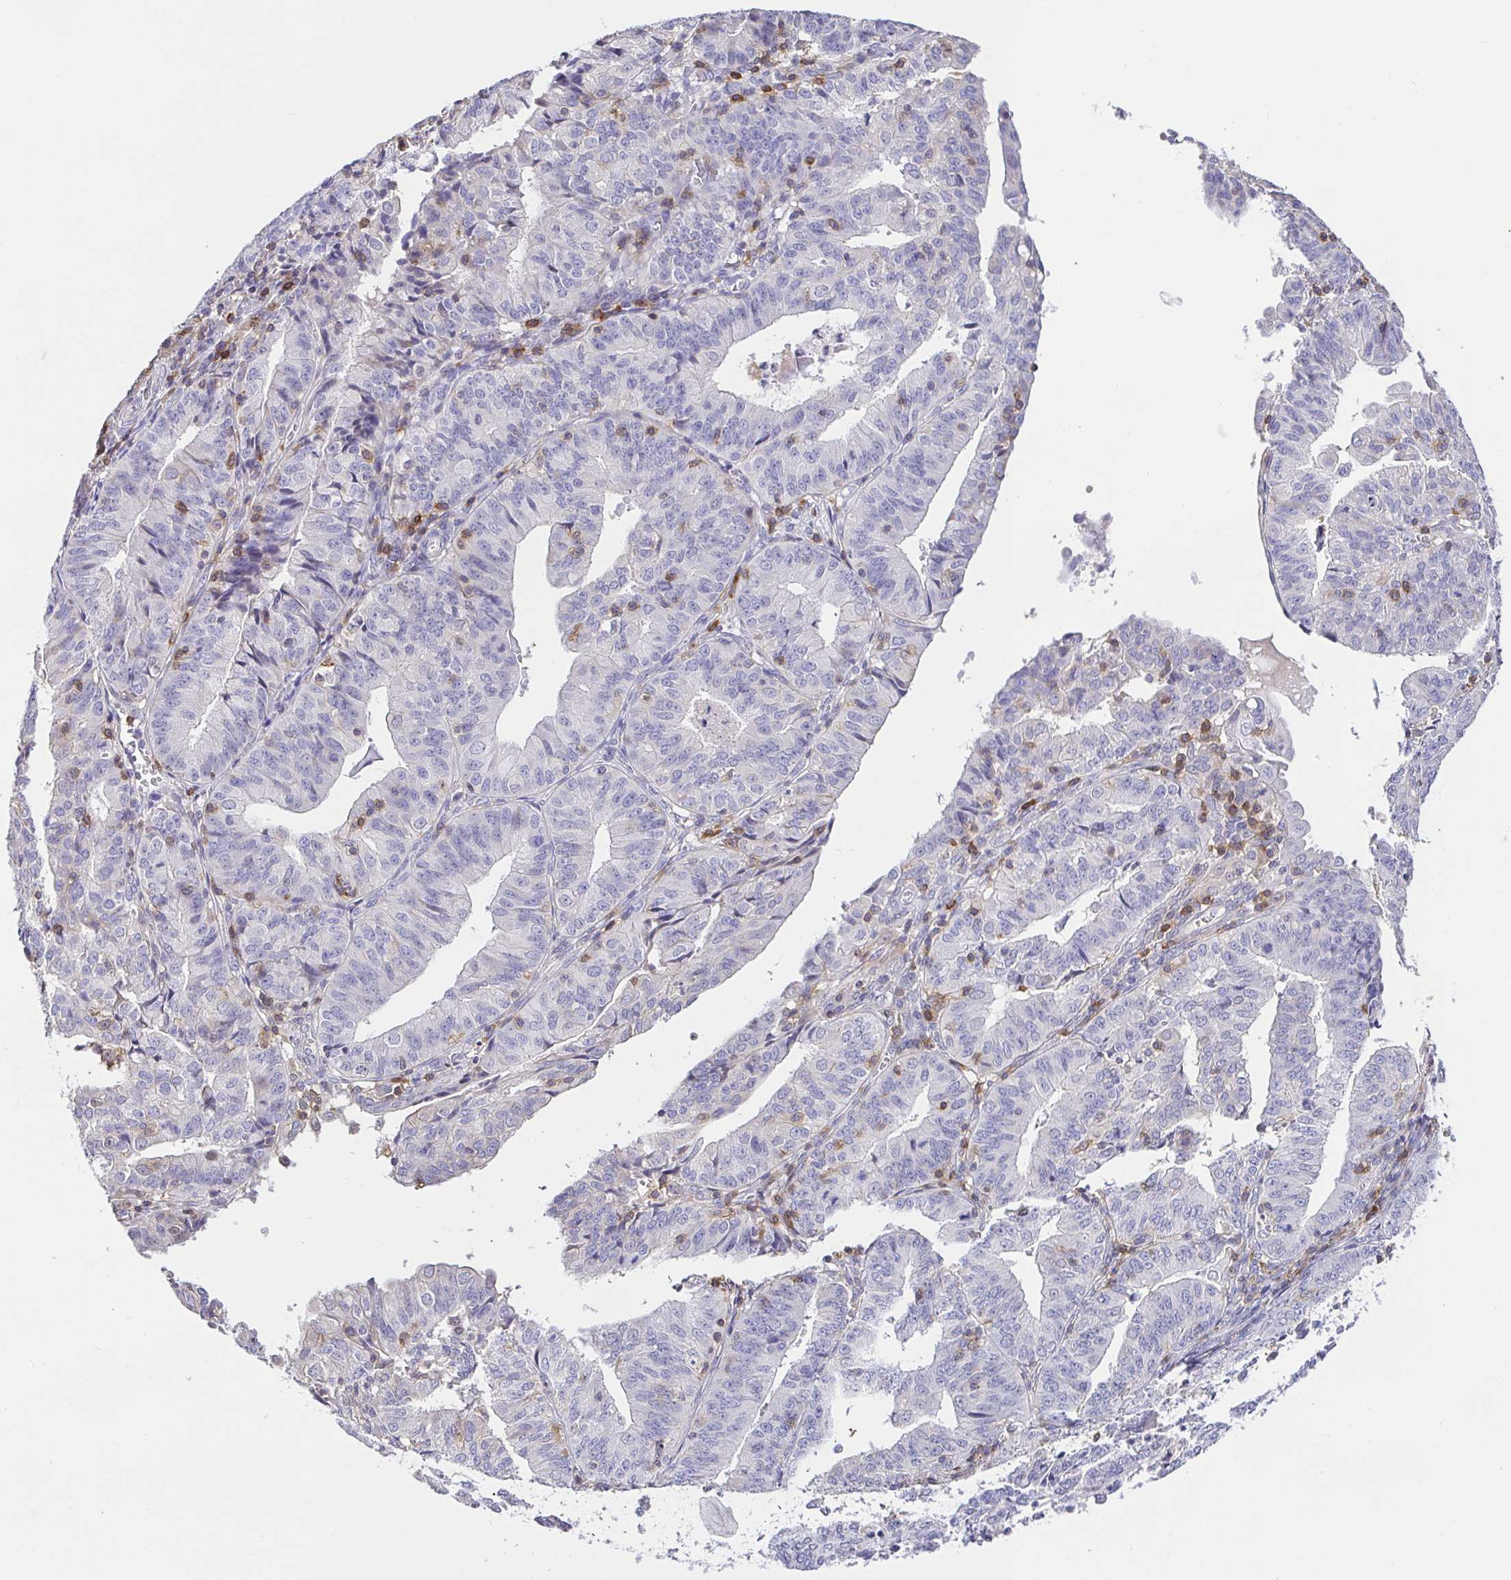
{"staining": {"intensity": "negative", "quantity": "none", "location": "none"}, "tissue": "endometrial cancer", "cell_type": "Tumor cells", "image_type": "cancer", "snomed": [{"axis": "morphology", "description": "Adenocarcinoma, NOS"}, {"axis": "topography", "description": "Endometrium"}], "caption": "A photomicrograph of endometrial cancer stained for a protein displays no brown staining in tumor cells.", "gene": "SKAP1", "patient": {"sex": "female", "age": 56}}